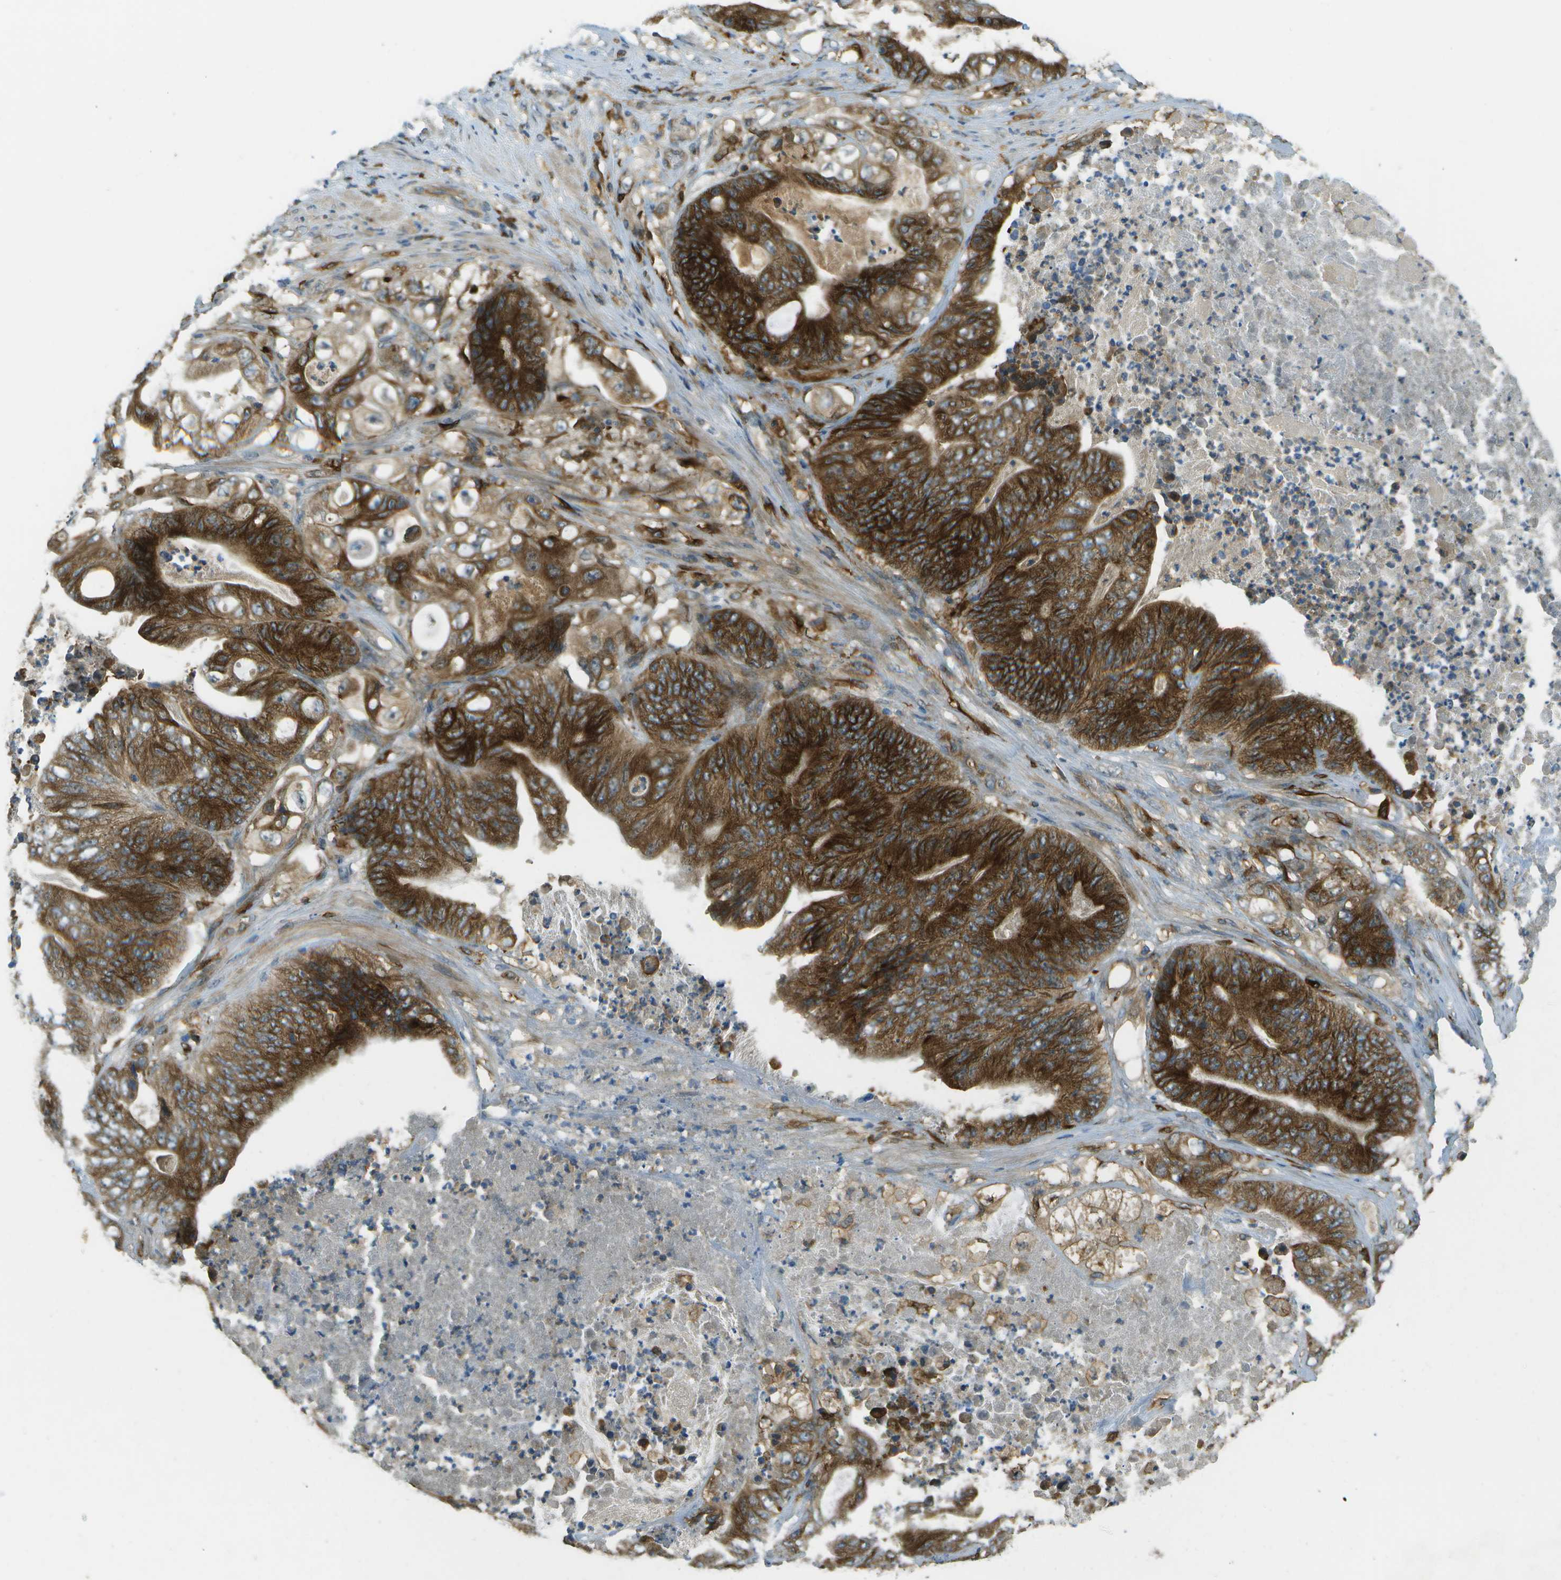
{"staining": {"intensity": "strong", "quantity": "25%-75%", "location": "cytoplasmic/membranous"}, "tissue": "stomach cancer", "cell_type": "Tumor cells", "image_type": "cancer", "snomed": [{"axis": "morphology", "description": "Adenocarcinoma, NOS"}, {"axis": "topography", "description": "Stomach"}], "caption": "An IHC micrograph of tumor tissue is shown. Protein staining in brown labels strong cytoplasmic/membranous positivity in stomach cancer within tumor cells.", "gene": "TMTC1", "patient": {"sex": "female", "age": 73}}